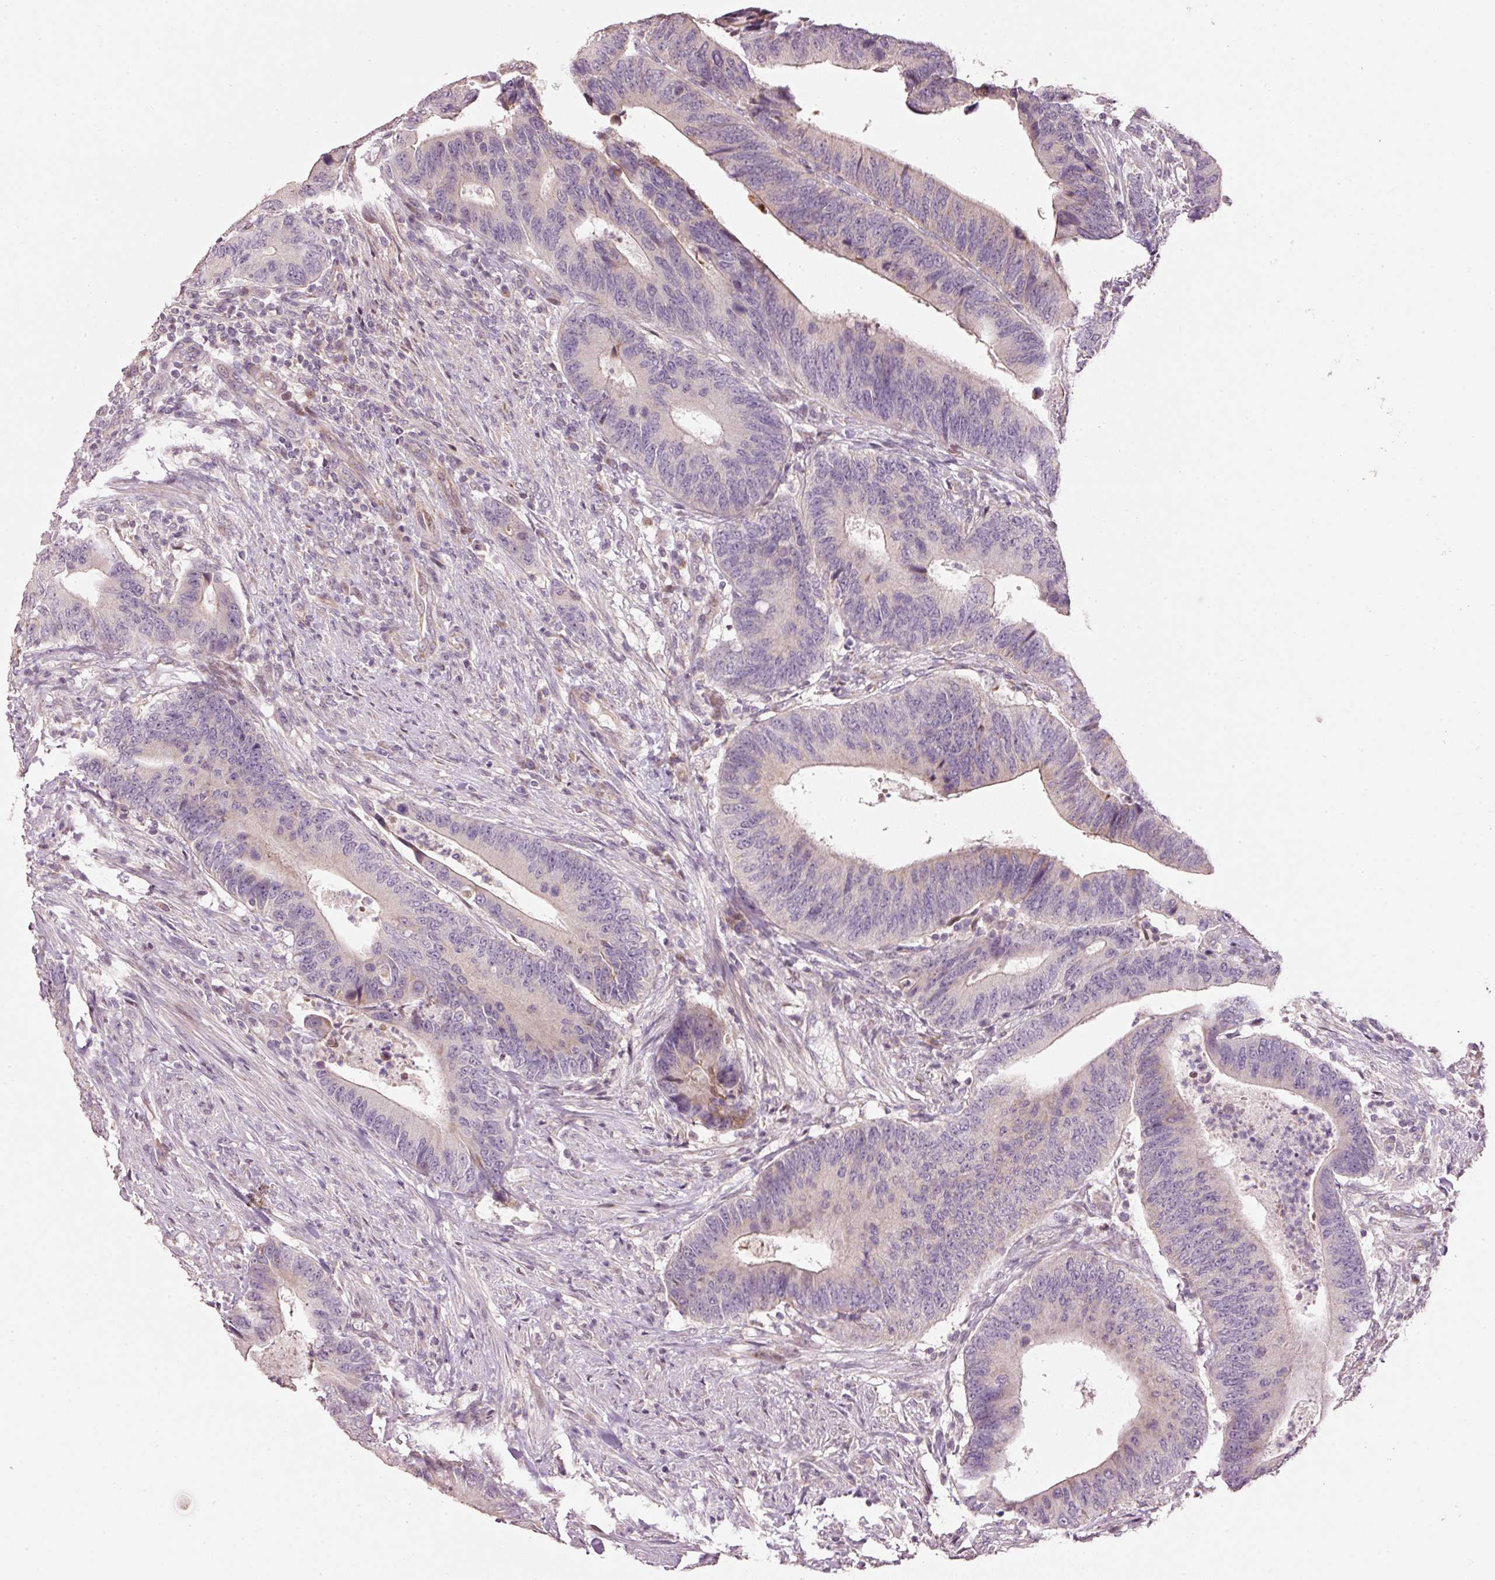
{"staining": {"intensity": "weak", "quantity": "<25%", "location": "cytoplasmic/membranous"}, "tissue": "colorectal cancer", "cell_type": "Tumor cells", "image_type": "cancer", "snomed": [{"axis": "morphology", "description": "Adenocarcinoma, NOS"}, {"axis": "topography", "description": "Colon"}], "caption": "This is an immunohistochemistry (IHC) histopathology image of adenocarcinoma (colorectal). There is no positivity in tumor cells.", "gene": "TOB2", "patient": {"sex": "male", "age": 87}}